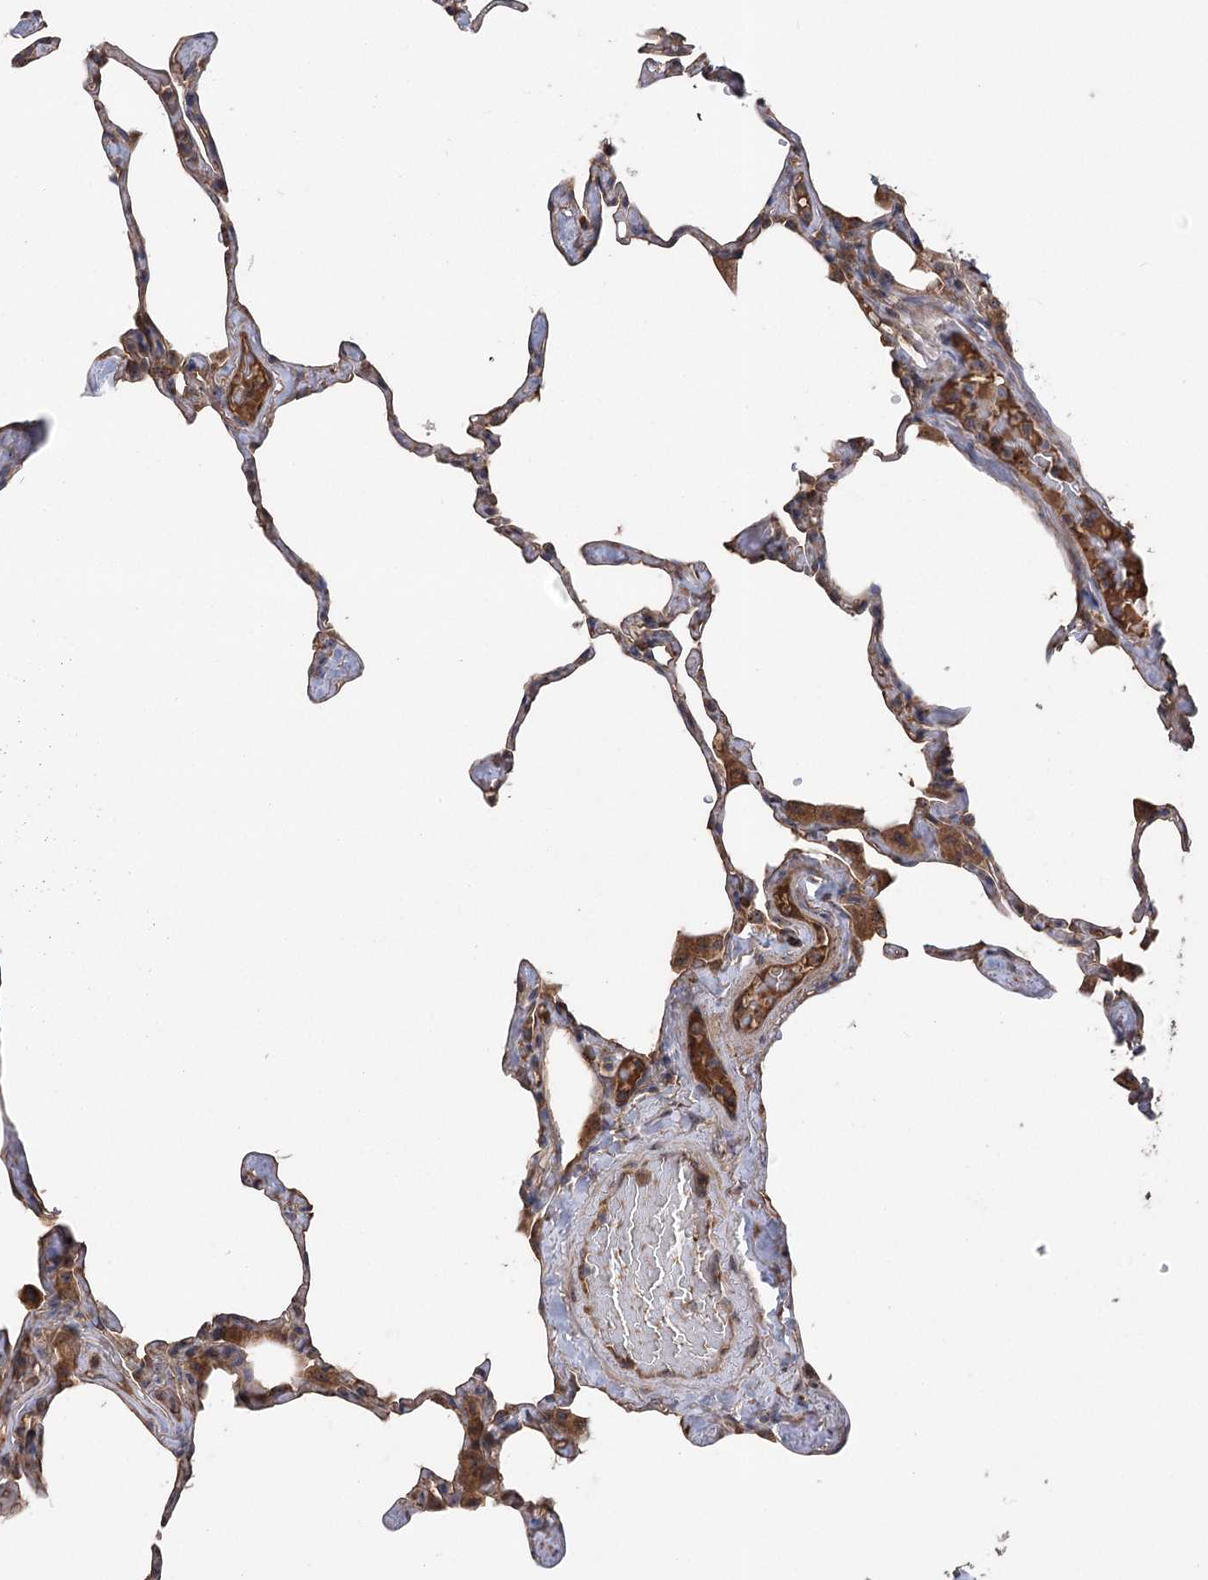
{"staining": {"intensity": "moderate", "quantity": ">75%", "location": "cytoplasmic/membranous"}, "tissue": "lung", "cell_type": "Alveolar cells", "image_type": "normal", "snomed": [{"axis": "morphology", "description": "Normal tissue, NOS"}, {"axis": "topography", "description": "Lung"}], "caption": "Brown immunohistochemical staining in unremarkable human lung displays moderate cytoplasmic/membranous staining in approximately >75% of alveolar cells.", "gene": "RWDD4", "patient": {"sex": "male", "age": 65}}